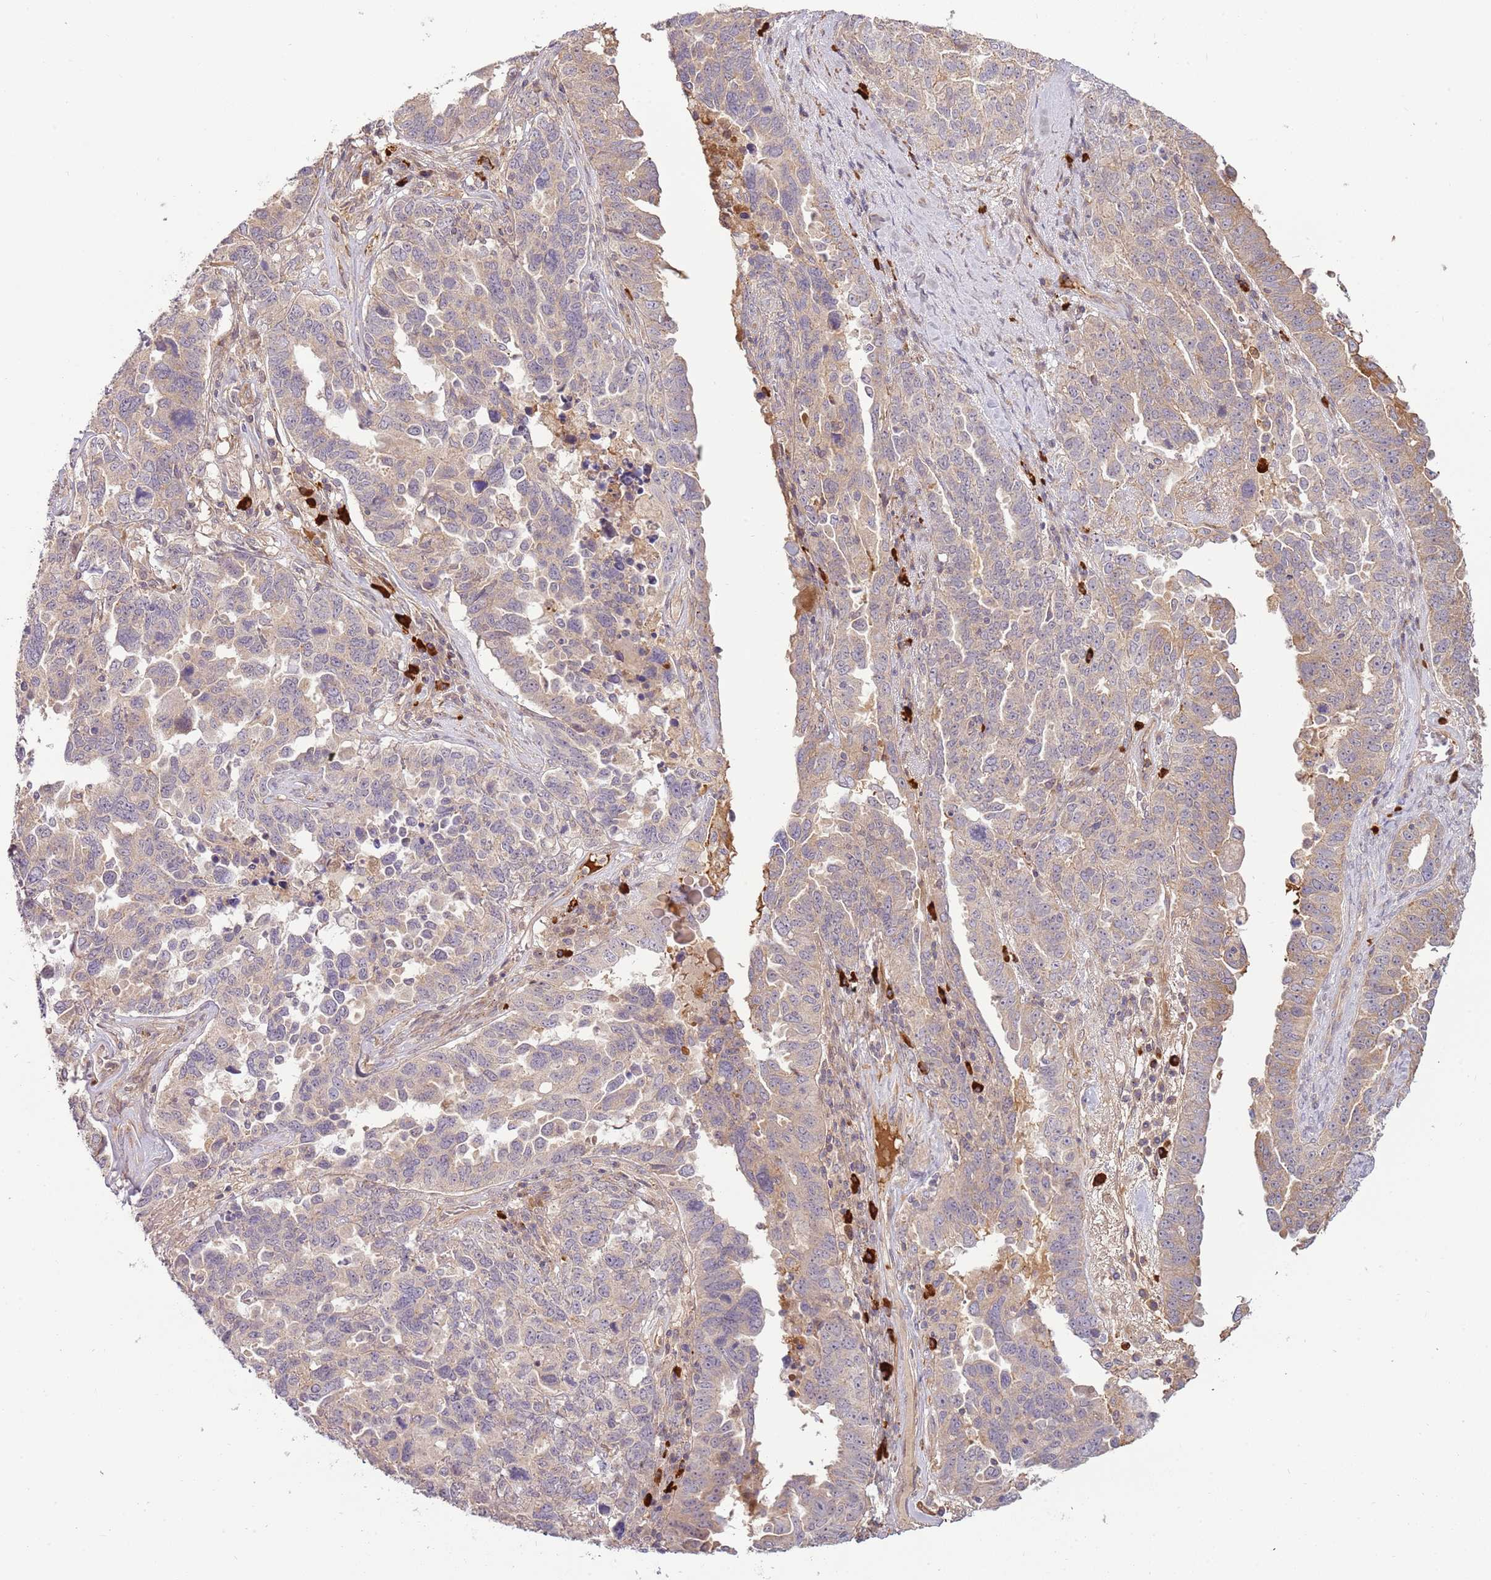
{"staining": {"intensity": "weak", "quantity": "<25%", "location": "cytoplasmic/membranous"}, "tissue": "ovarian cancer", "cell_type": "Tumor cells", "image_type": "cancer", "snomed": [{"axis": "morphology", "description": "Carcinoma, endometroid"}, {"axis": "topography", "description": "Ovary"}], "caption": "Immunohistochemistry image of neoplastic tissue: human ovarian cancer (endometroid carcinoma) stained with DAB exhibits no significant protein expression in tumor cells.", "gene": "RNF128", "patient": {"sex": "female", "age": 62}}